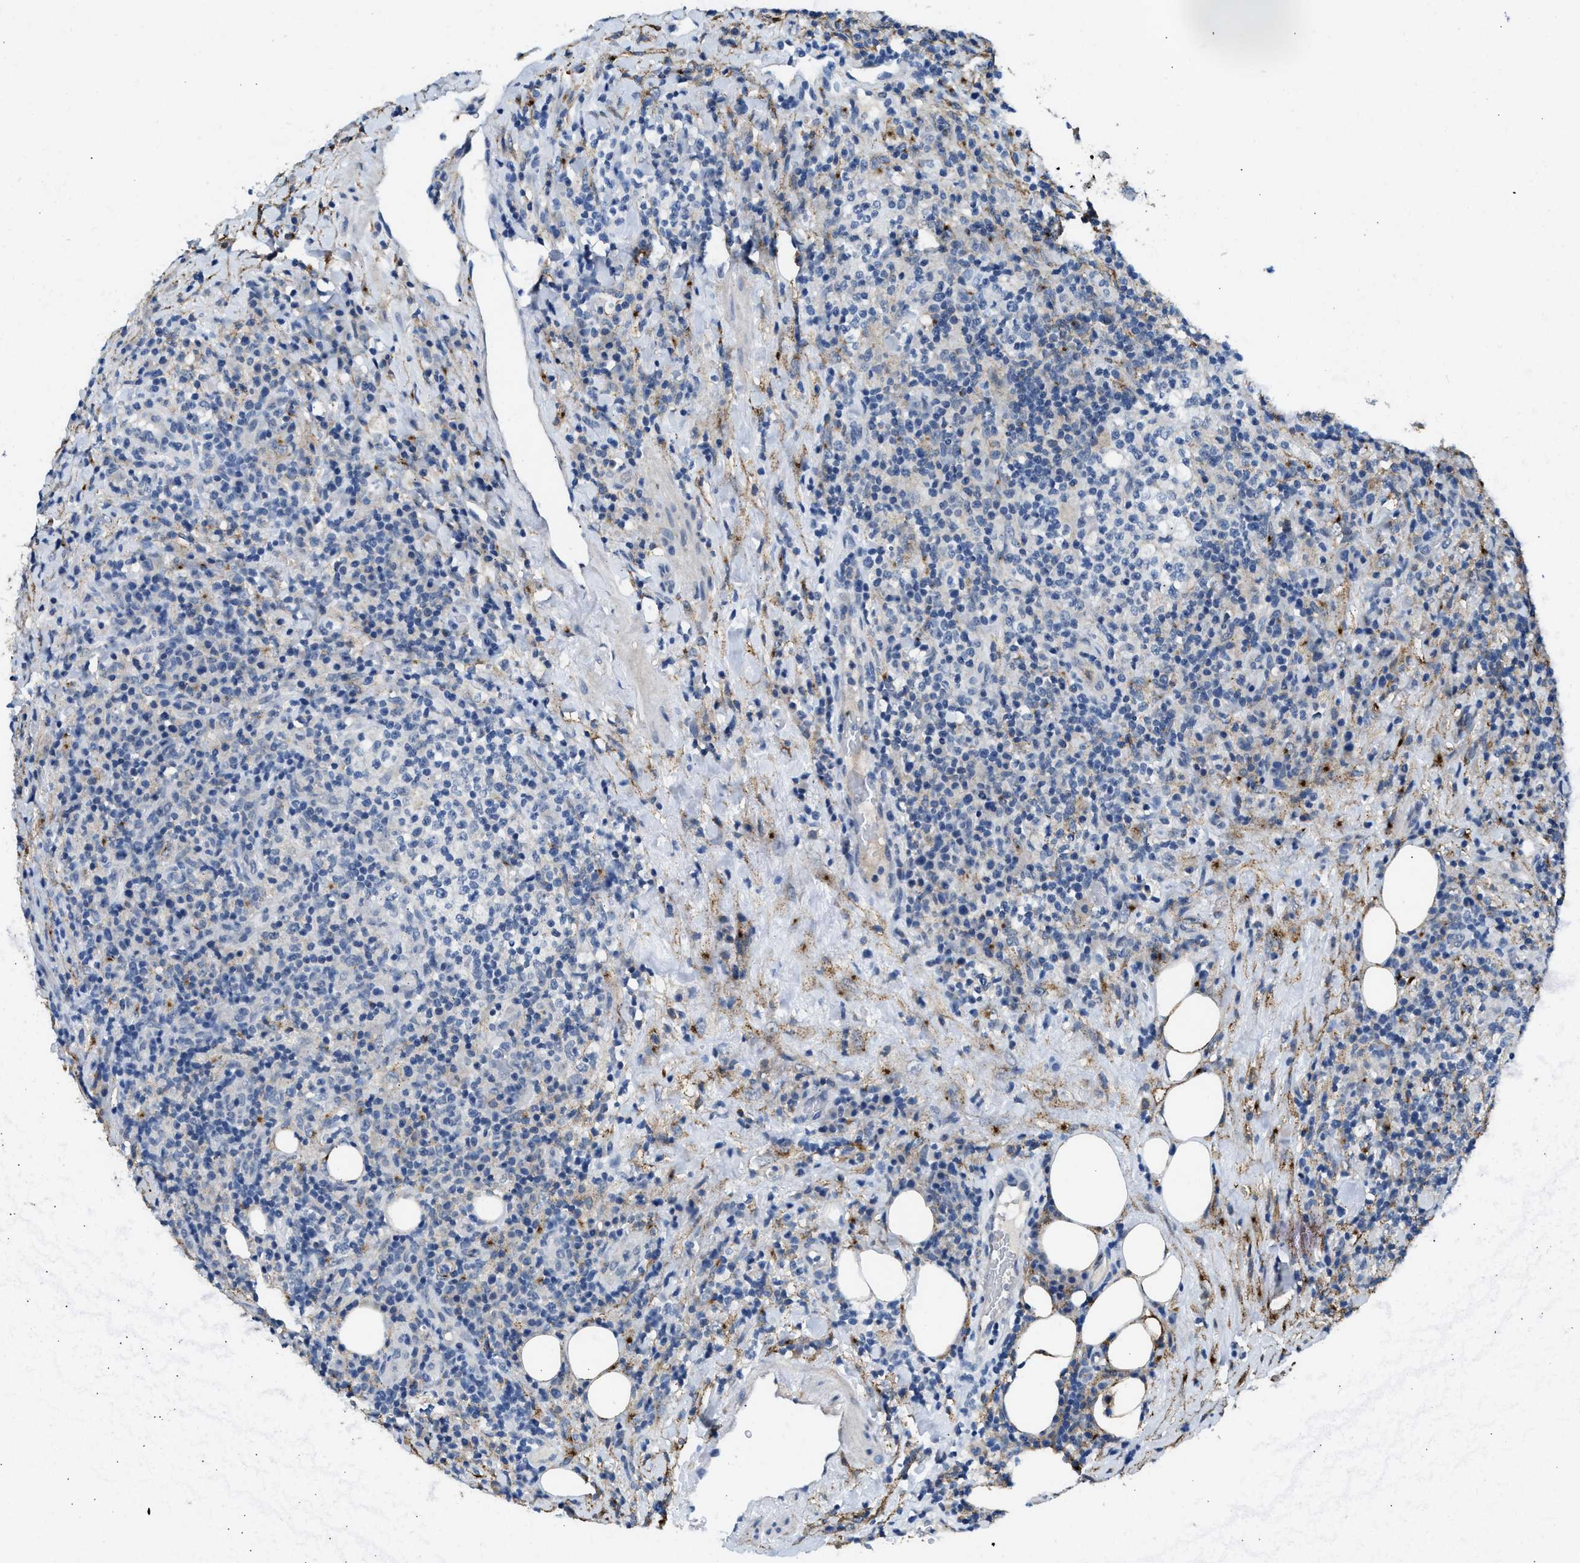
{"staining": {"intensity": "negative", "quantity": "none", "location": "none"}, "tissue": "lymphoma", "cell_type": "Tumor cells", "image_type": "cancer", "snomed": [{"axis": "morphology", "description": "Malignant lymphoma, non-Hodgkin's type, High grade"}, {"axis": "topography", "description": "Lymph node"}], "caption": "The immunohistochemistry image has no significant expression in tumor cells of high-grade malignant lymphoma, non-Hodgkin's type tissue.", "gene": "LRP1", "patient": {"sex": "female", "age": 76}}